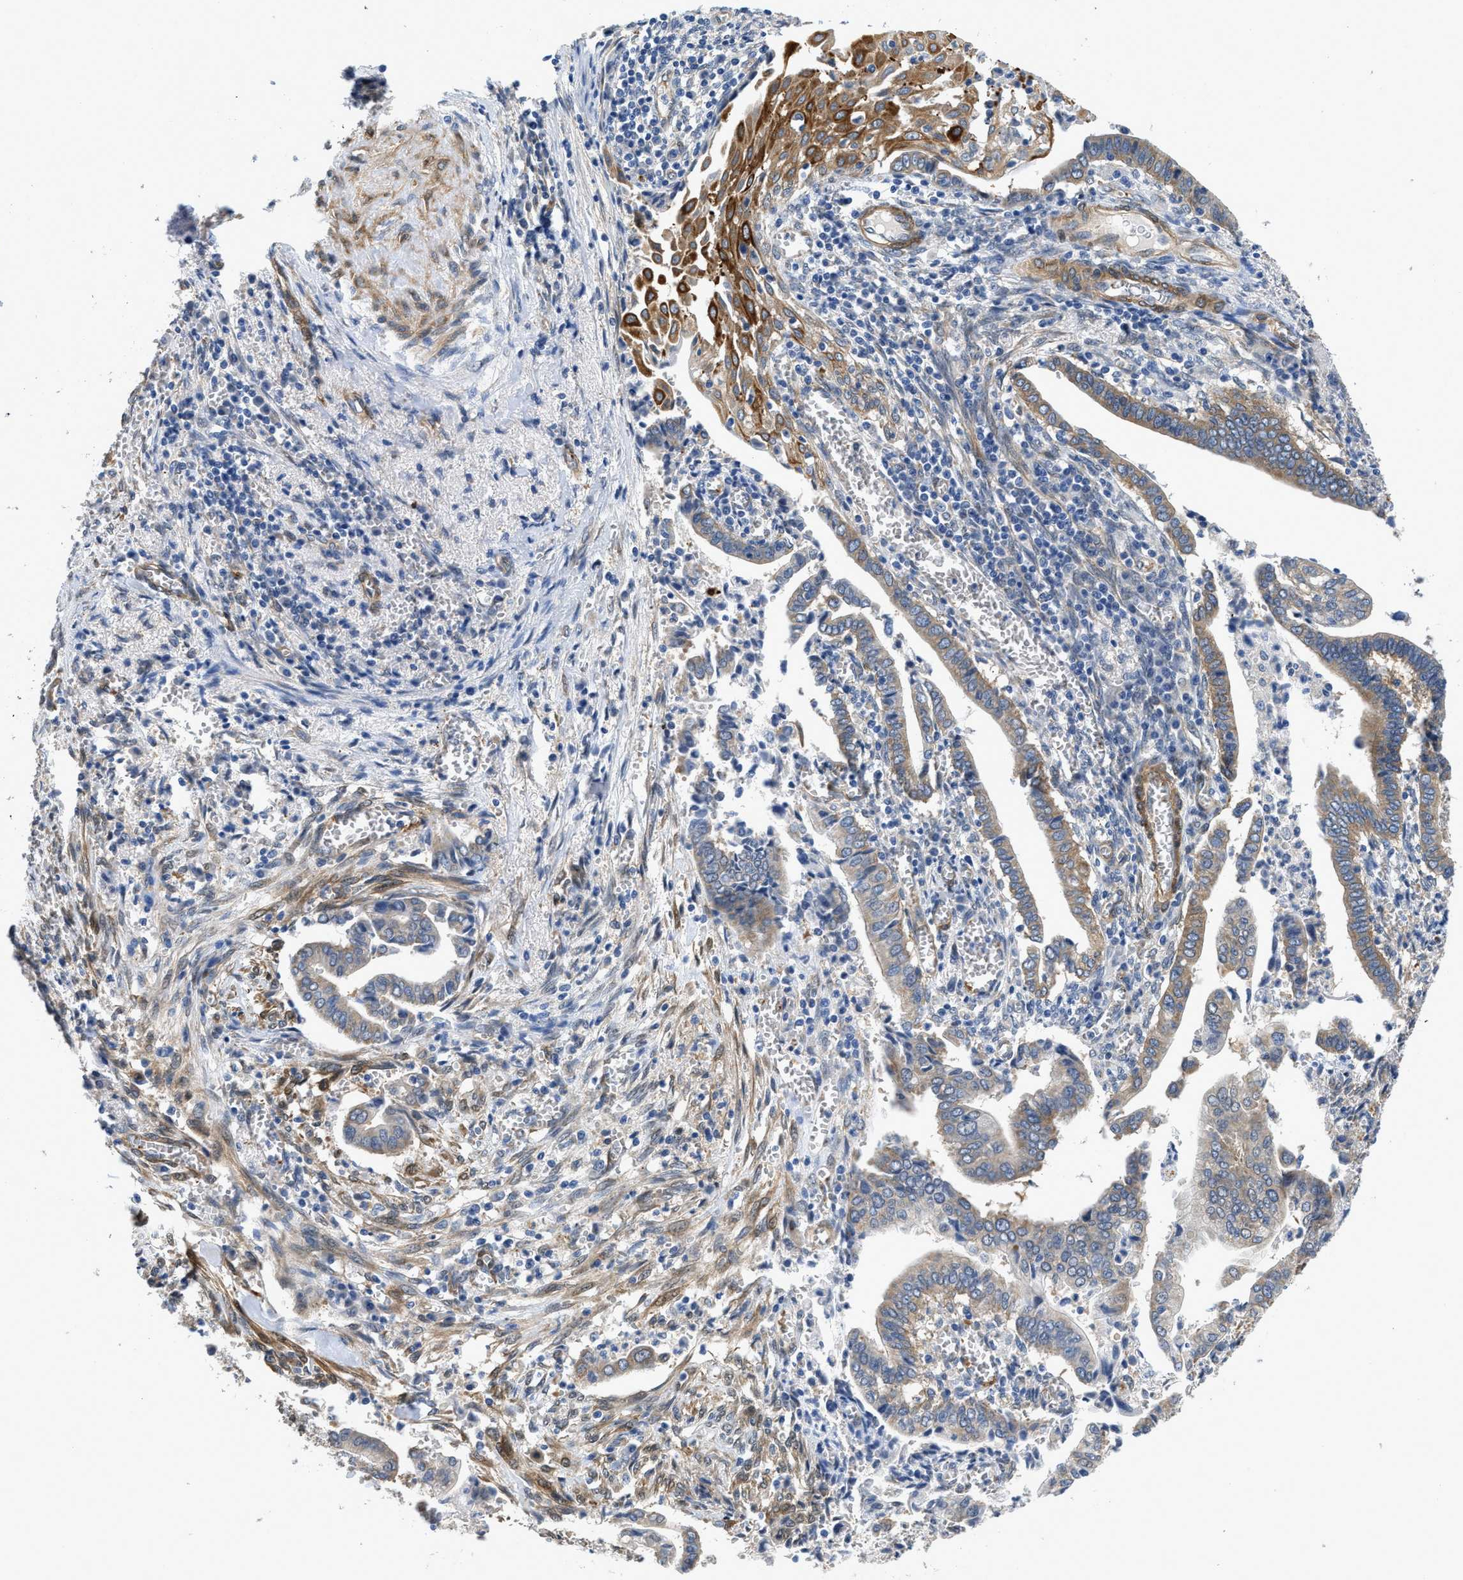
{"staining": {"intensity": "moderate", "quantity": "25%-75%", "location": "cytoplasmic/membranous"}, "tissue": "cervical cancer", "cell_type": "Tumor cells", "image_type": "cancer", "snomed": [{"axis": "morphology", "description": "Adenocarcinoma, NOS"}, {"axis": "topography", "description": "Cervix"}], "caption": "Immunohistochemical staining of cervical cancer (adenocarcinoma) displays moderate cytoplasmic/membranous protein positivity in approximately 25%-75% of tumor cells. Immunohistochemistry stains the protein of interest in brown and the nuclei are stained blue.", "gene": "RAPH1", "patient": {"sex": "female", "age": 44}}